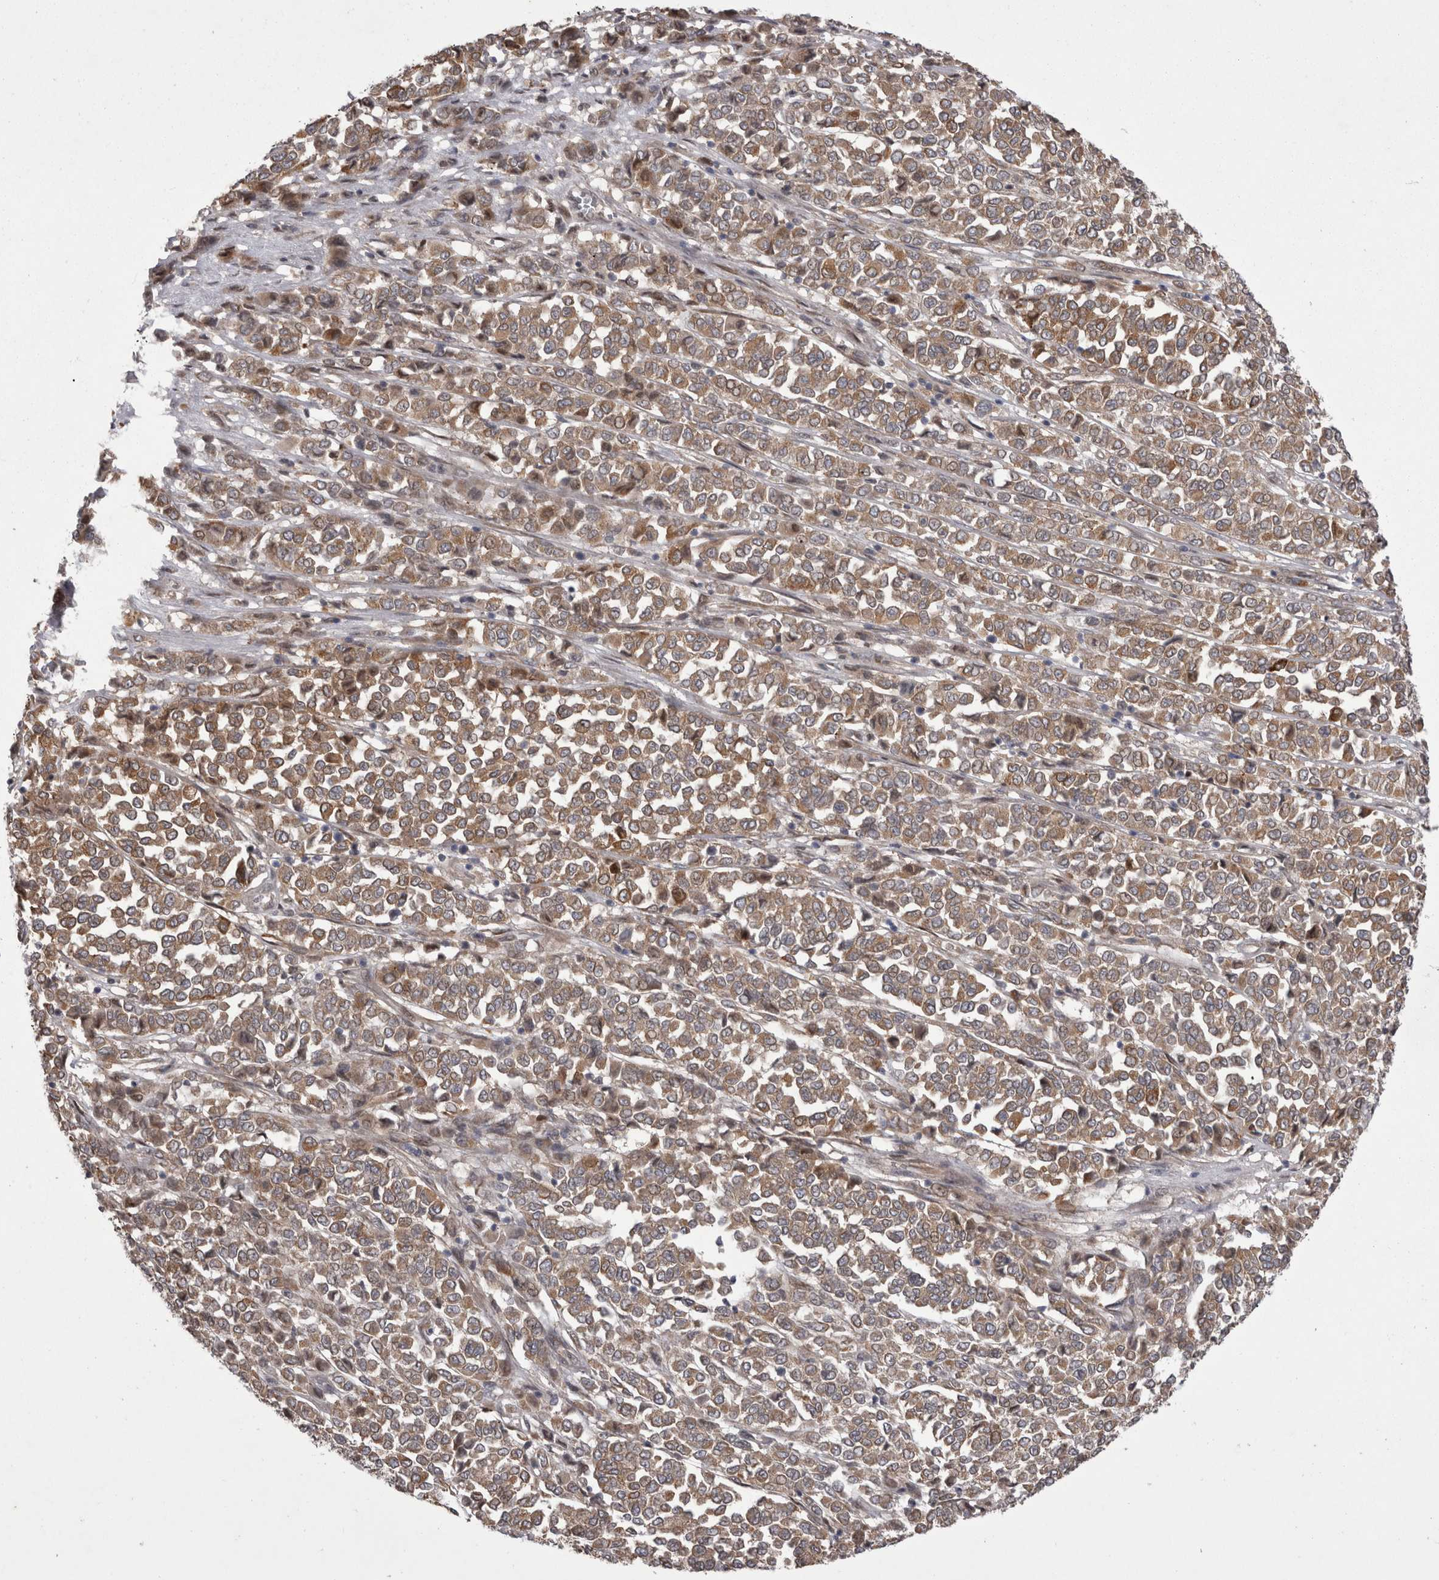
{"staining": {"intensity": "moderate", "quantity": ">75%", "location": "cytoplasmic/membranous"}, "tissue": "melanoma", "cell_type": "Tumor cells", "image_type": "cancer", "snomed": [{"axis": "morphology", "description": "Malignant melanoma, Metastatic site"}, {"axis": "topography", "description": "Pancreas"}], "caption": "Protein staining of malignant melanoma (metastatic site) tissue exhibits moderate cytoplasmic/membranous positivity in approximately >75% of tumor cells.", "gene": "NENF", "patient": {"sex": "female", "age": 30}}